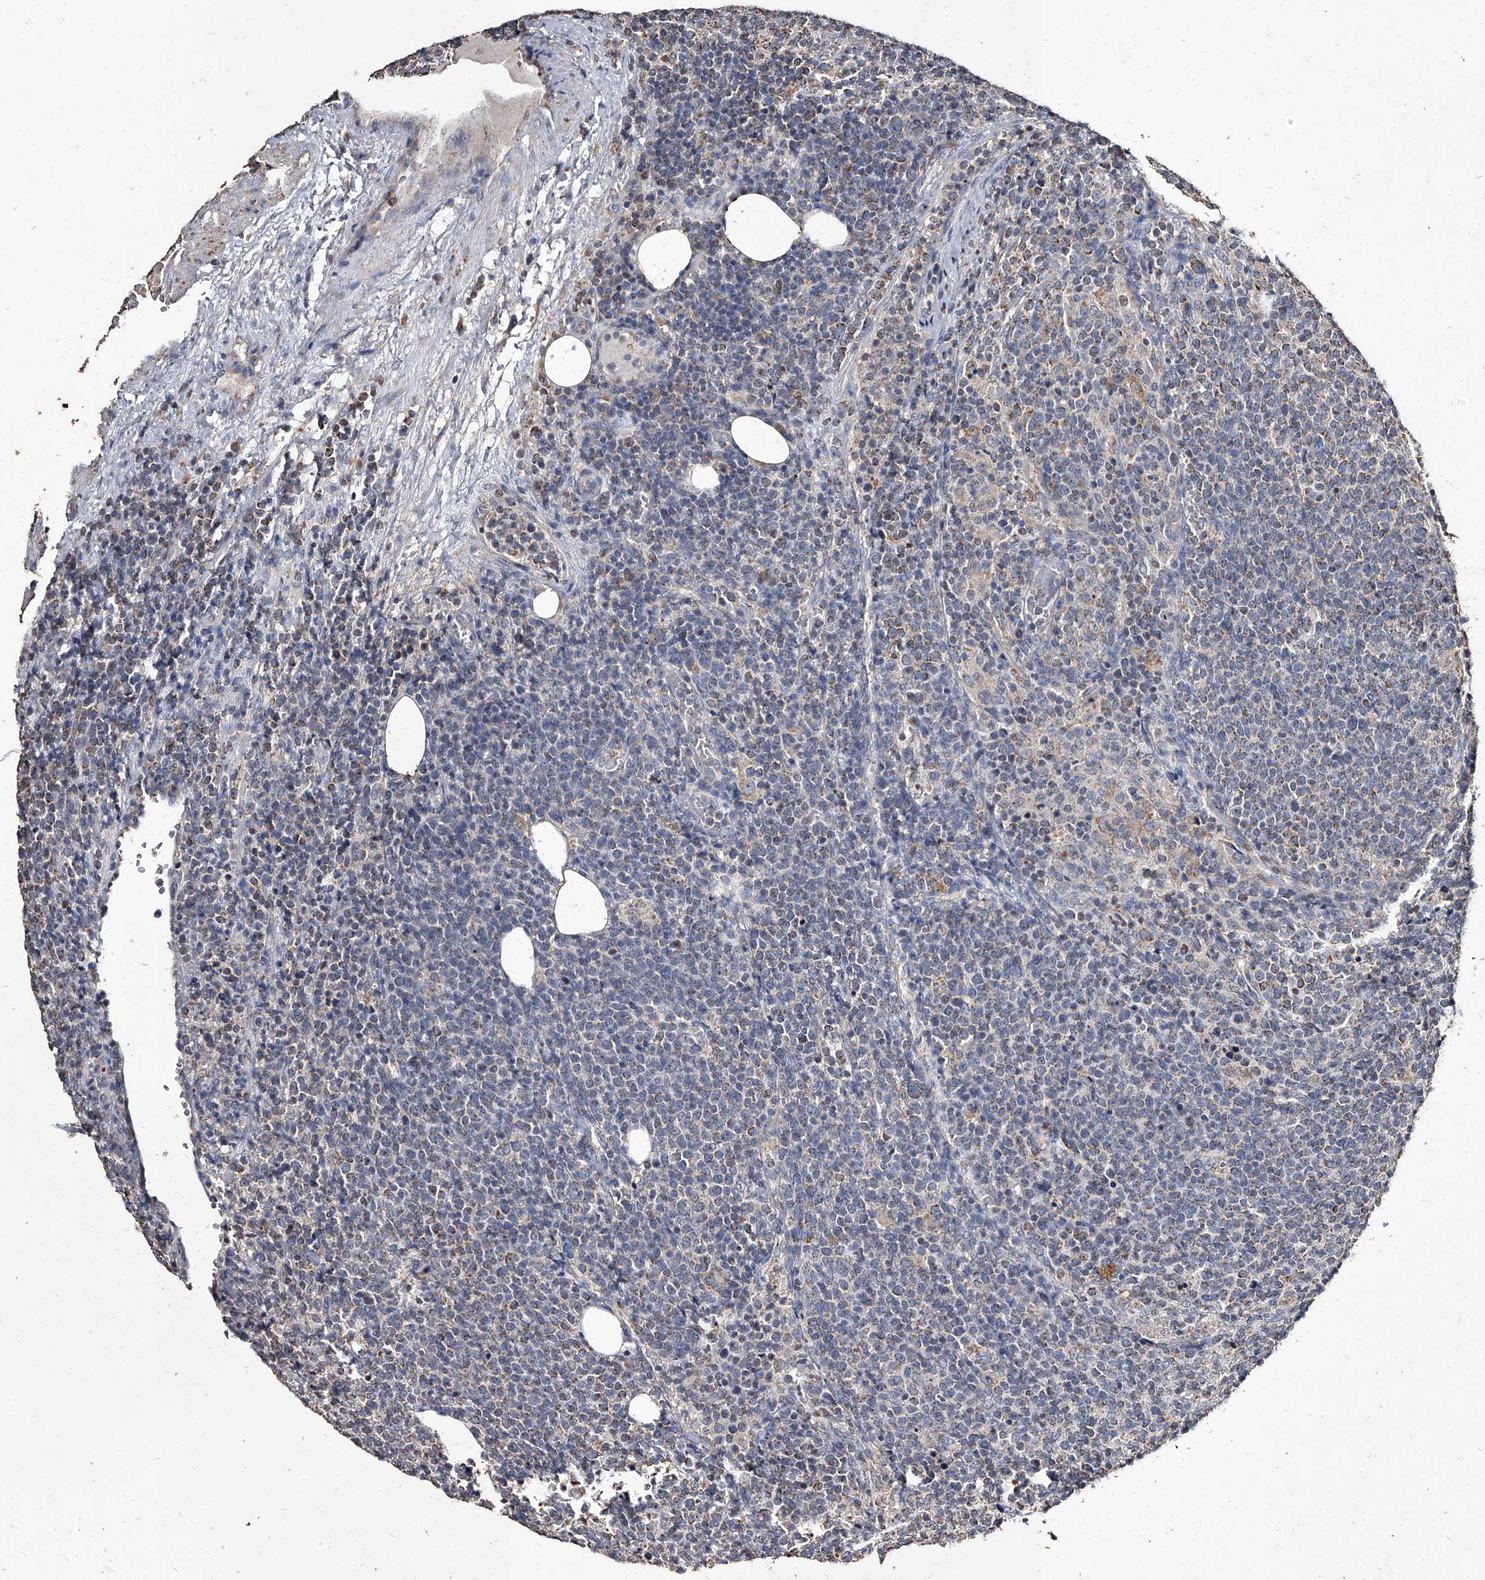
{"staining": {"intensity": "weak", "quantity": "25%-75%", "location": "cytoplasmic/membranous"}, "tissue": "lymphoma", "cell_type": "Tumor cells", "image_type": "cancer", "snomed": [{"axis": "morphology", "description": "Malignant lymphoma, non-Hodgkin's type, High grade"}, {"axis": "topography", "description": "Lymph node"}], "caption": "The photomicrograph demonstrates staining of lymphoma, revealing weak cytoplasmic/membranous protein staining (brown color) within tumor cells. The staining was performed using DAB, with brown indicating positive protein expression. Nuclei are stained blue with hematoxylin.", "gene": "GPR183", "patient": {"sex": "male", "age": 61}}